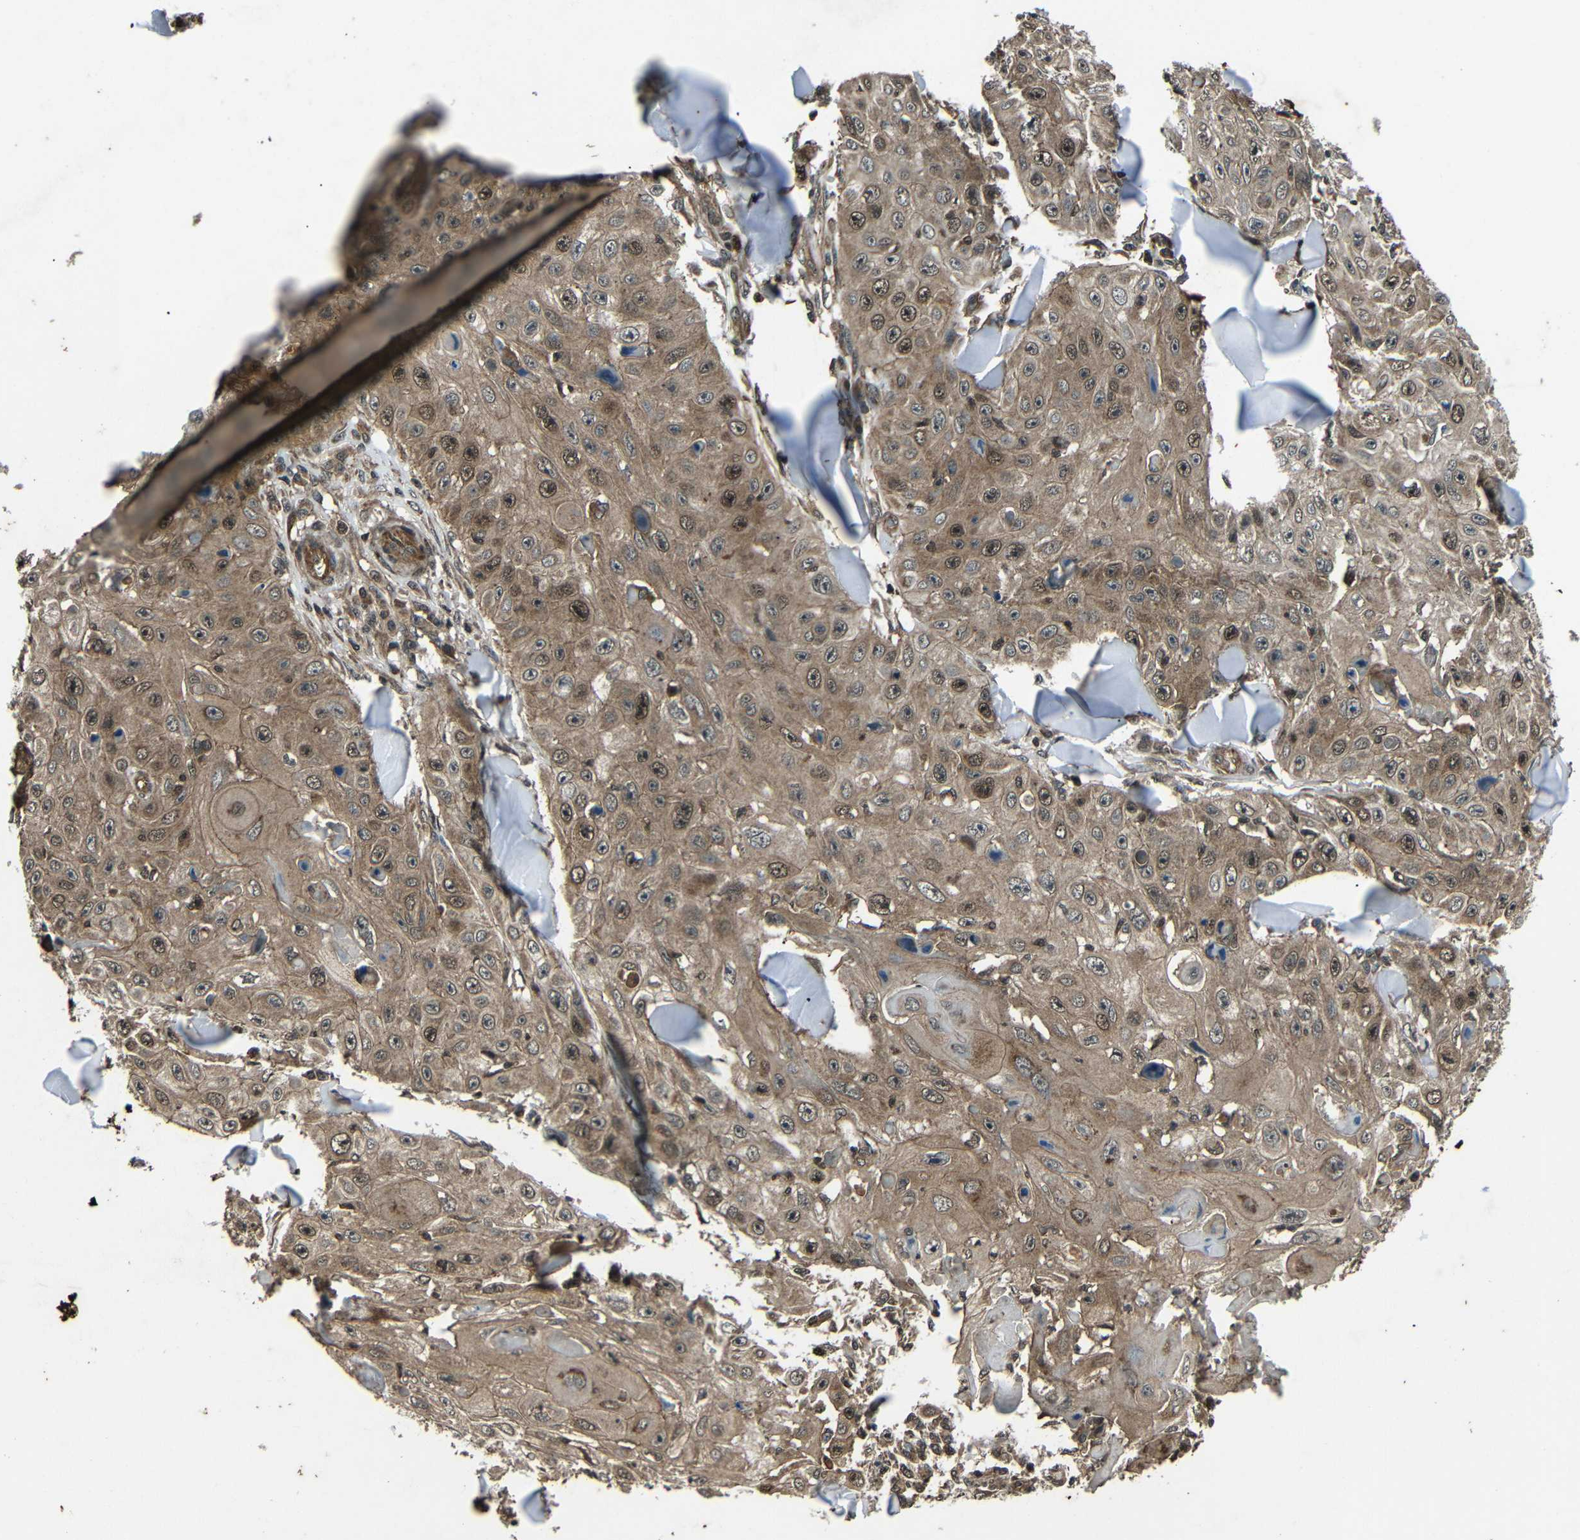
{"staining": {"intensity": "moderate", "quantity": ">75%", "location": "cytoplasmic/membranous,nuclear"}, "tissue": "skin cancer", "cell_type": "Tumor cells", "image_type": "cancer", "snomed": [{"axis": "morphology", "description": "Squamous cell carcinoma, NOS"}, {"axis": "topography", "description": "Skin"}], "caption": "Immunohistochemical staining of skin cancer demonstrates medium levels of moderate cytoplasmic/membranous and nuclear staining in approximately >75% of tumor cells. (brown staining indicates protein expression, while blue staining denotes nuclei).", "gene": "PLK2", "patient": {"sex": "male", "age": 86}}